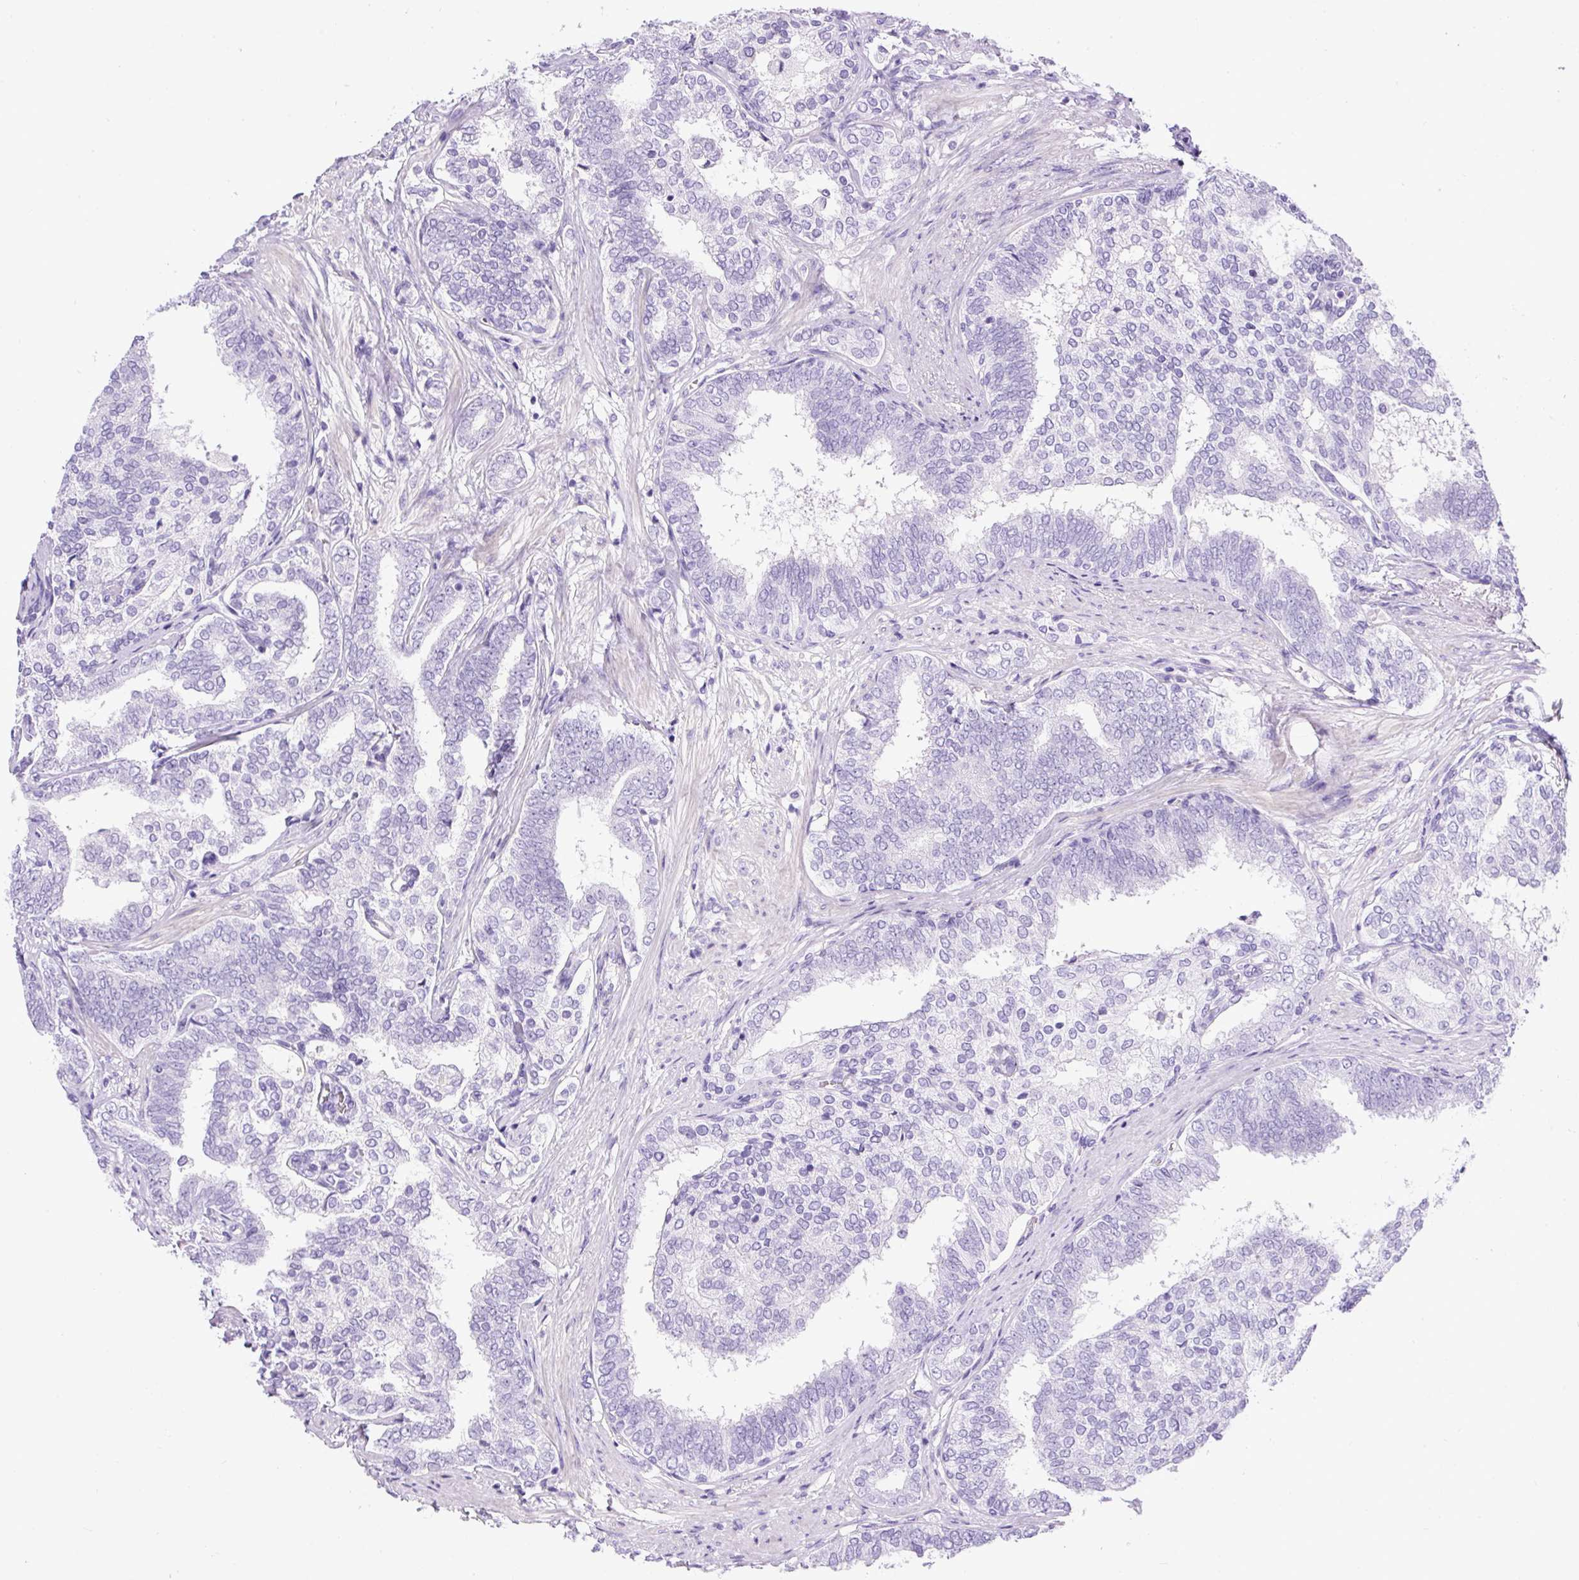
{"staining": {"intensity": "negative", "quantity": "none", "location": "none"}, "tissue": "prostate cancer", "cell_type": "Tumor cells", "image_type": "cancer", "snomed": [{"axis": "morphology", "description": "Adenocarcinoma, High grade"}, {"axis": "topography", "description": "Prostate"}], "caption": "Adenocarcinoma (high-grade) (prostate) was stained to show a protein in brown. There is no significant expression in tumor cells.", "gene": "UPP1", "patient": {"sex": "male", "age": 72}}